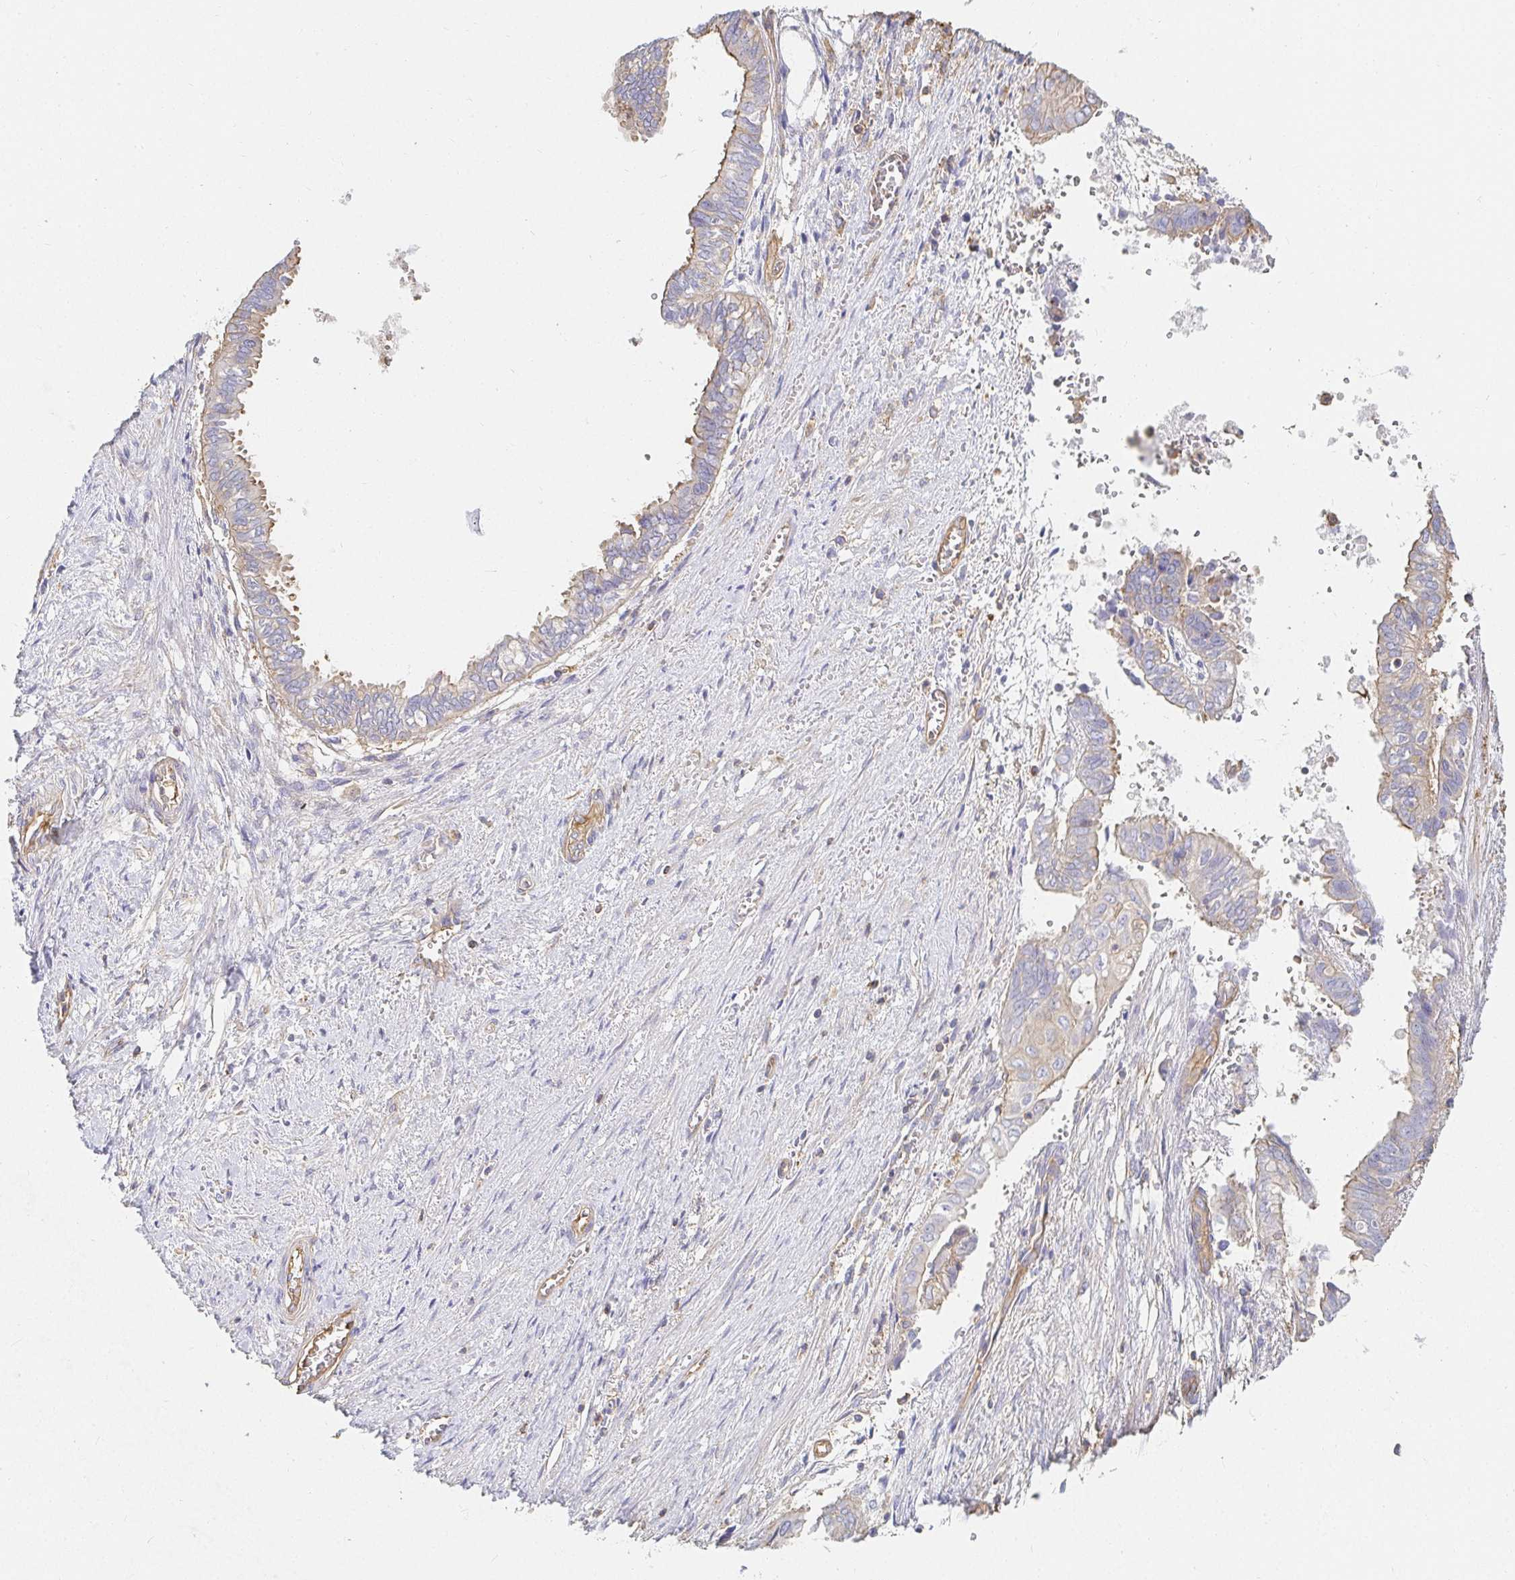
{"staining": {"intensity": "moderate", "quantity": "<25%", "location": "cytoplasmic/membranous"}, "tissue": "ovarian cancer", "cell_type": "Tumor cells", "image_type": "cancer", "snomed": [{"axis": "morphology", "description": "Carcinoma, endometroid"}, {"axis": "topography", "description": "Ovary"}], "caption": "Human ovarian cancer stained with a brown dye shows moderate cytoplasmic/membranous positive positivity in about <25% of tumor cells.", "gene": "TSPAN19", "patient": {"sex": "female", "age": 64}}